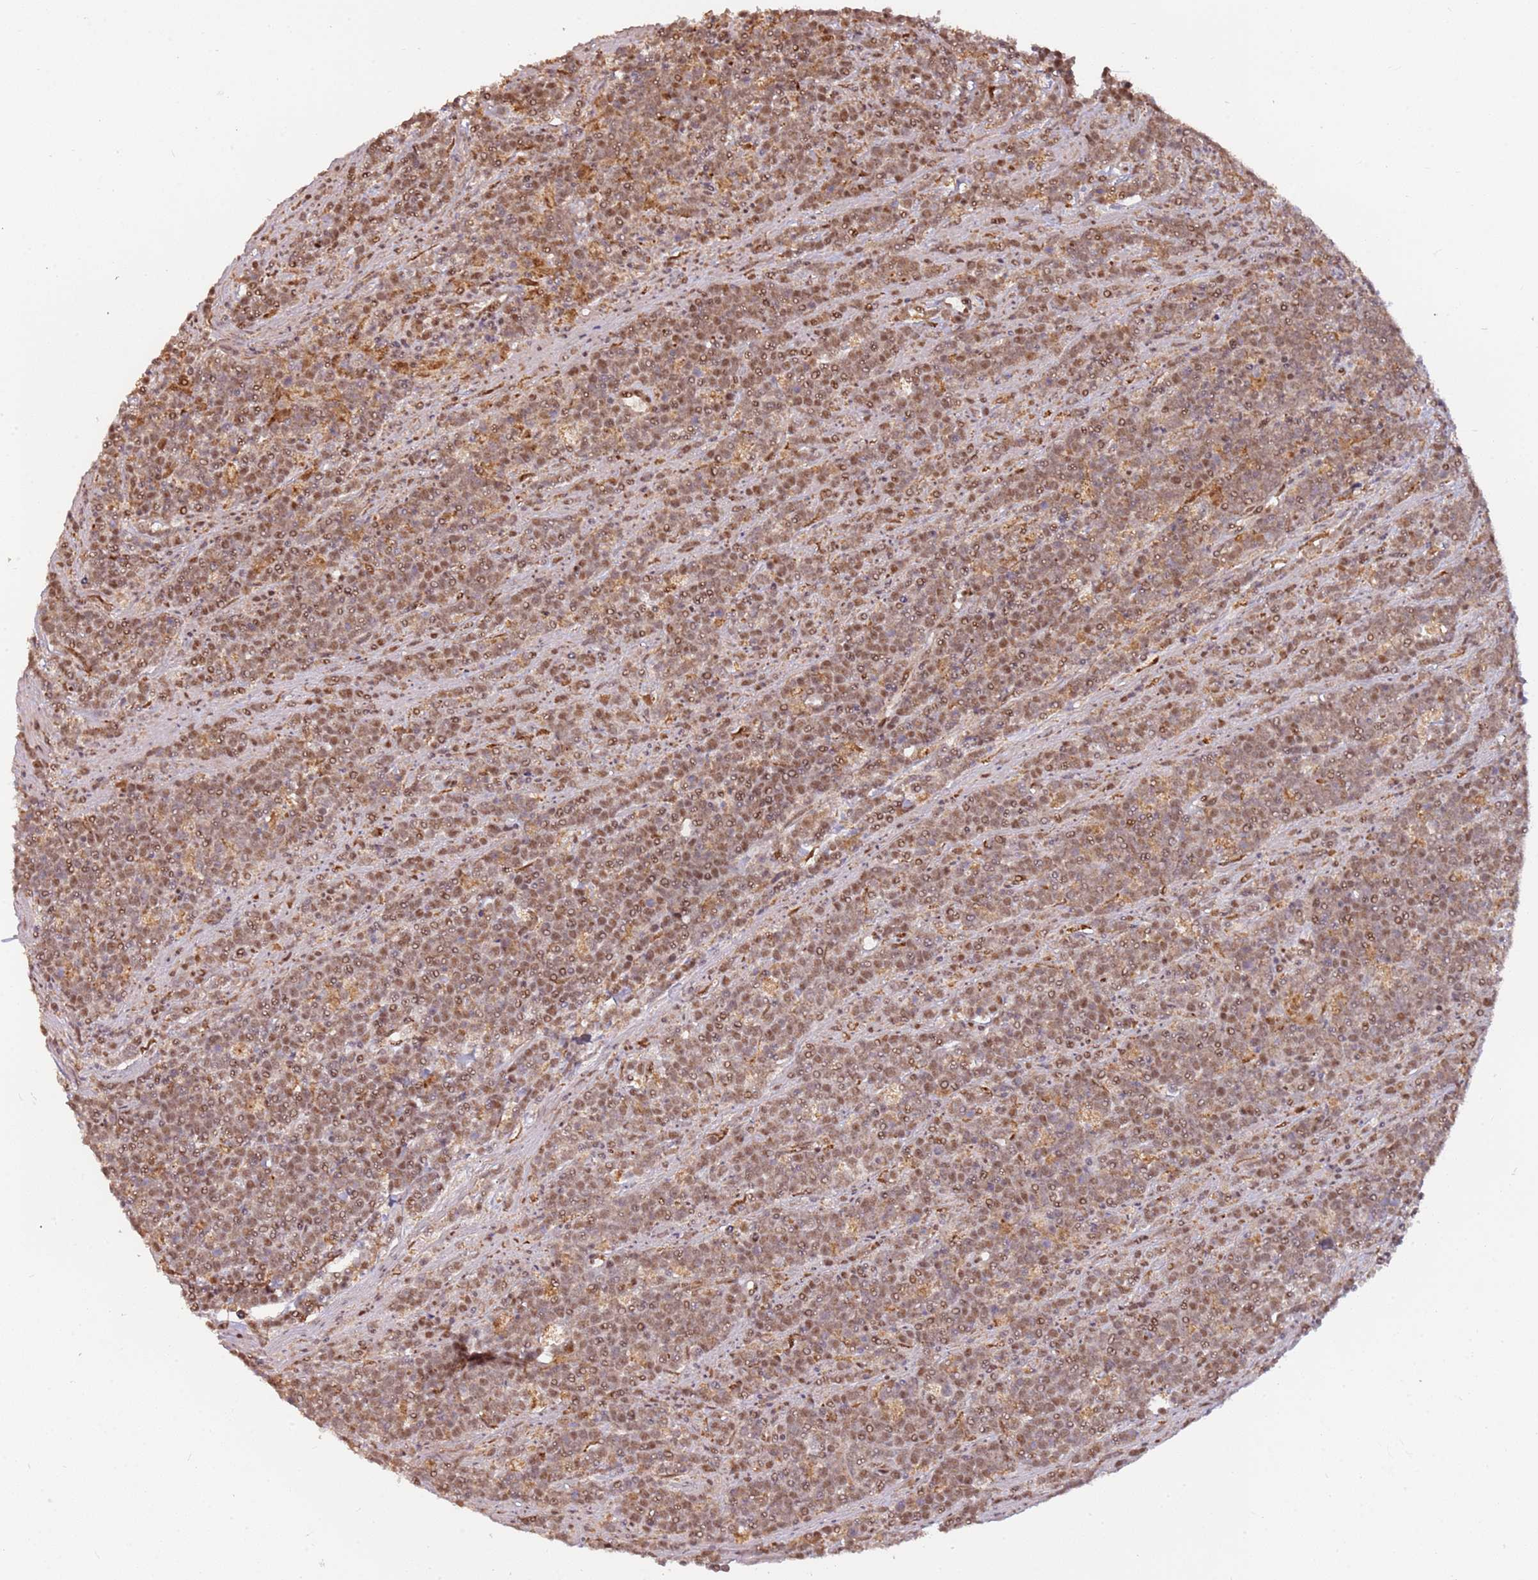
{"staining": {"intensity": "moderate", "quantity": ">75%", "location": "nuclear"}, "tissue": "lymphoma", "cell_type": "Tumor cells", "image_type": "cancer", "snomed": [{"axis": "morphology", "description": "Malignant lymphoma, non-Hodgkin's type, High grade"}, {"axis": "topography", "description": "Small intestine"}, {"axis": "topography", "description": "Colon"}], "caption": "Immunohistochemistry (IHC) histopathology image of human malignant lymphoma, non-Hodgkin's type (high-grade) stained for a protein (brown), which exhibits medium levels of moderate nuclear staining in approximately >75% of tumor cells.", "gene": "POLR3H", "patient": {"sex": "male", "age": 8}}